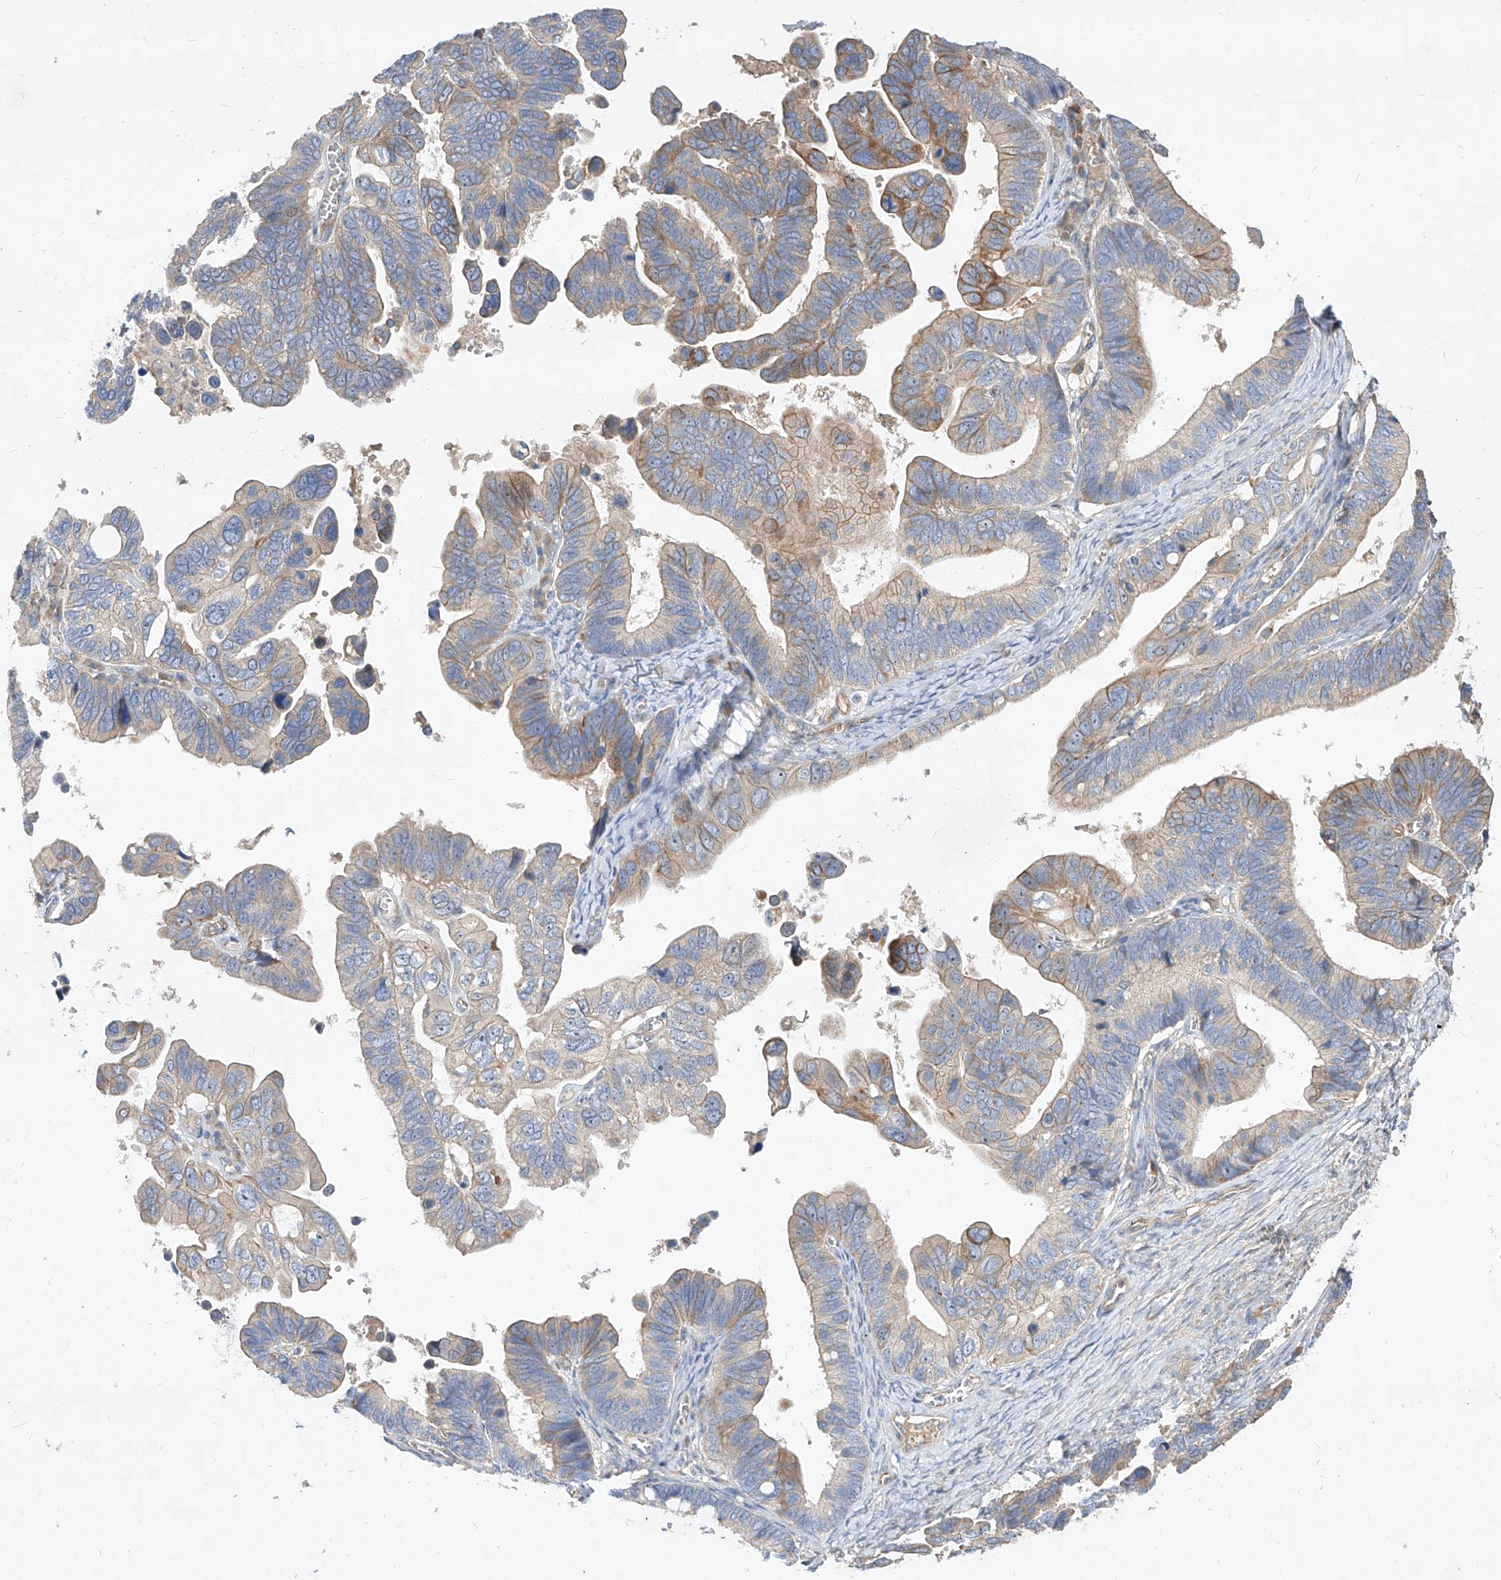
{"staining": {"intensity": "moderate", "quantity": "<25%", "location": "cytoplasmic/membranous"}, "tissue": "ovarian cancer", "cell_type": "Tumor cells", "image_type": "cancer", "snomed": [{"axis": "morphology", "description": "Cystadenocarcinoma, serous, NOS"}, {"axis": "topography", "description": "Ovary"}], "caption": "The image reveals staining of ovarian cancer (serous cystadenocarcinoma), revealing moderate cytoplasmic/membranous protein staining (brown color) within tumor cells.", "gene": "DIRAS3", "patient": {"sex": "female", "age": 56}}